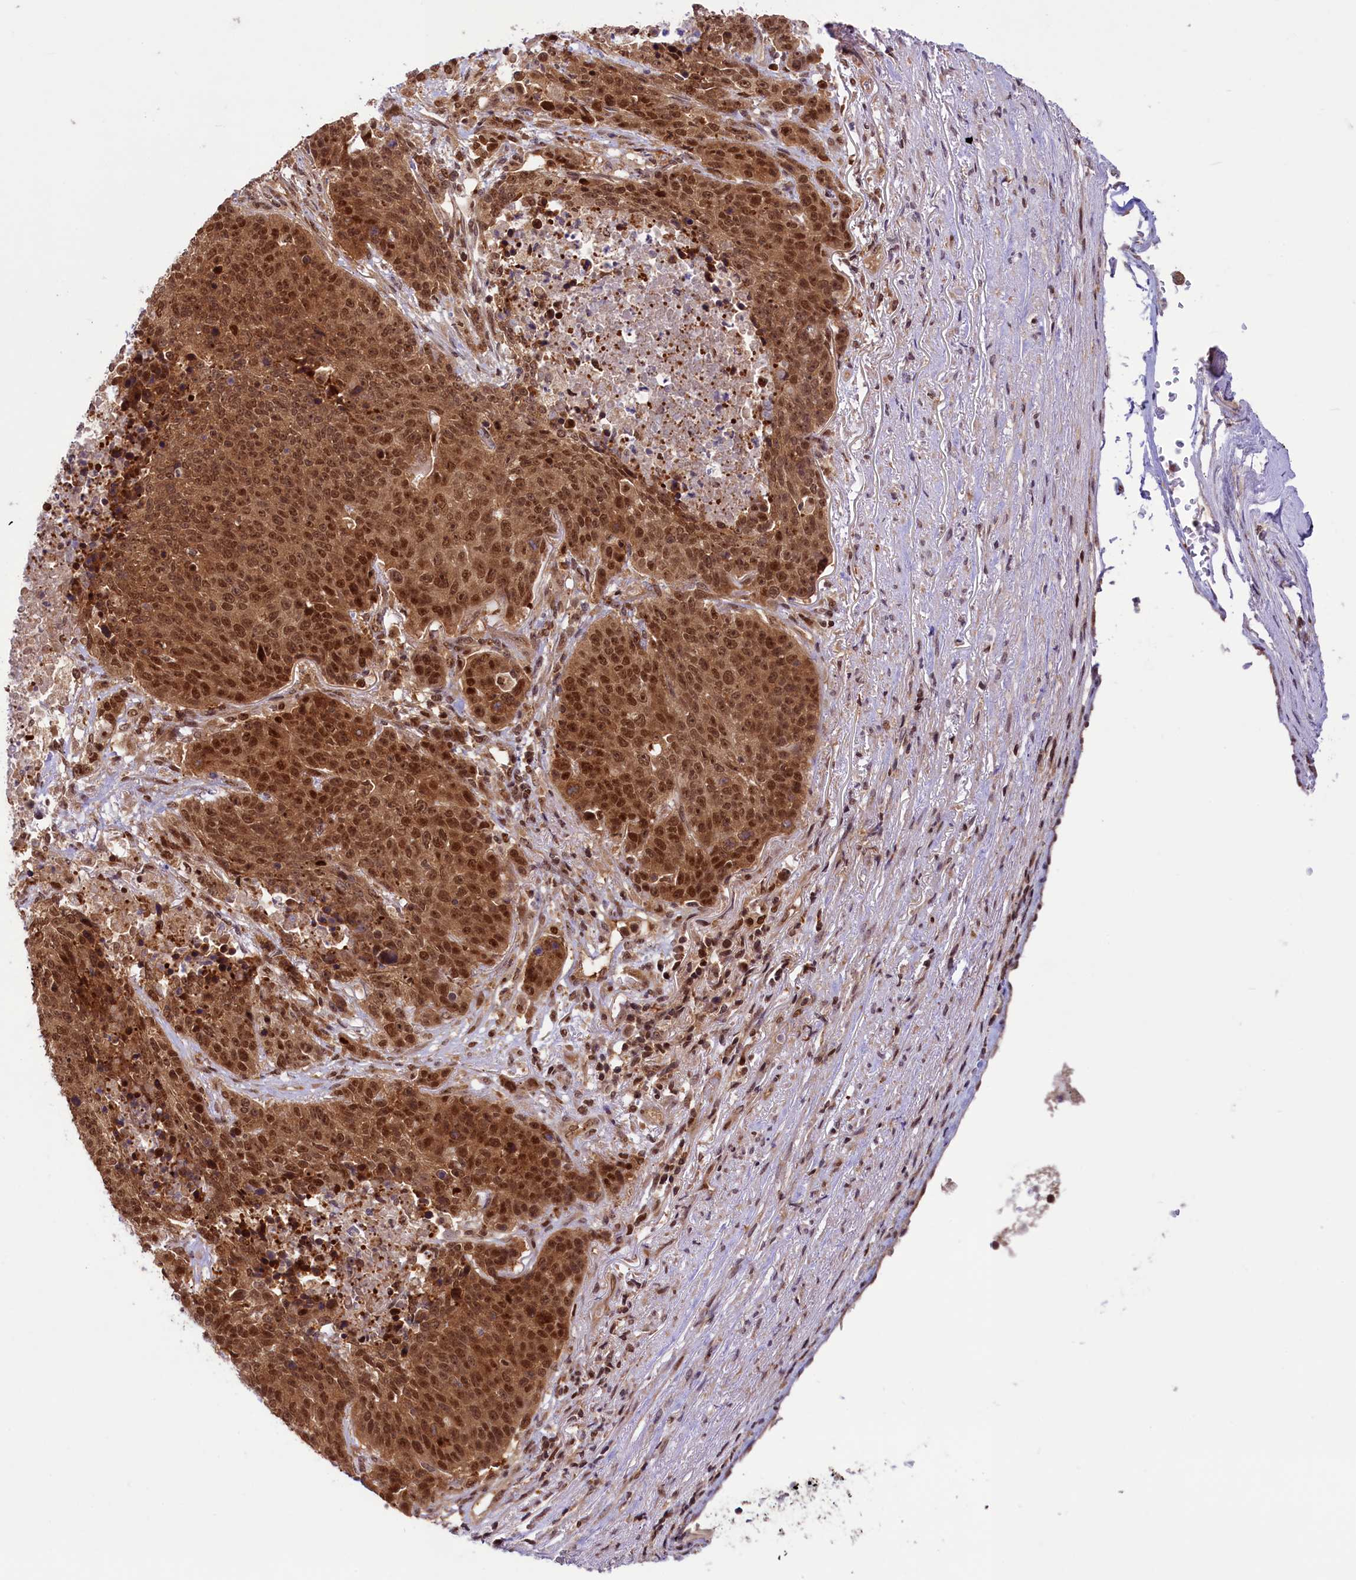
{"staining": {"intensity": "moderate", "quantity": ">75%", "location": "cytoplasmic/membranous,nuclear"}, "tissue": "lung cancer", "cell_type": "Tumor cells", "image_type": "cancer", "snomed": [{"axis": "morphology", "description": "Normal tissue, NOS"}, {"axis": "morphology", "description": "Squamous cell carcinoma, NOS"}, {"axis": "topography", "description": "Lymph node"}, {"axis": "topography", "description": "Lung"}], "caption": "Squamous cell carcinoma (lung) was stained to show a protein in brown. There is medium levels of moderate cytoplasmic/membranous and nuclear expression in about >75% of tumor cells.", "gene": "SLC7A6OS", "patient": {"sex": "male", "age": 66}}